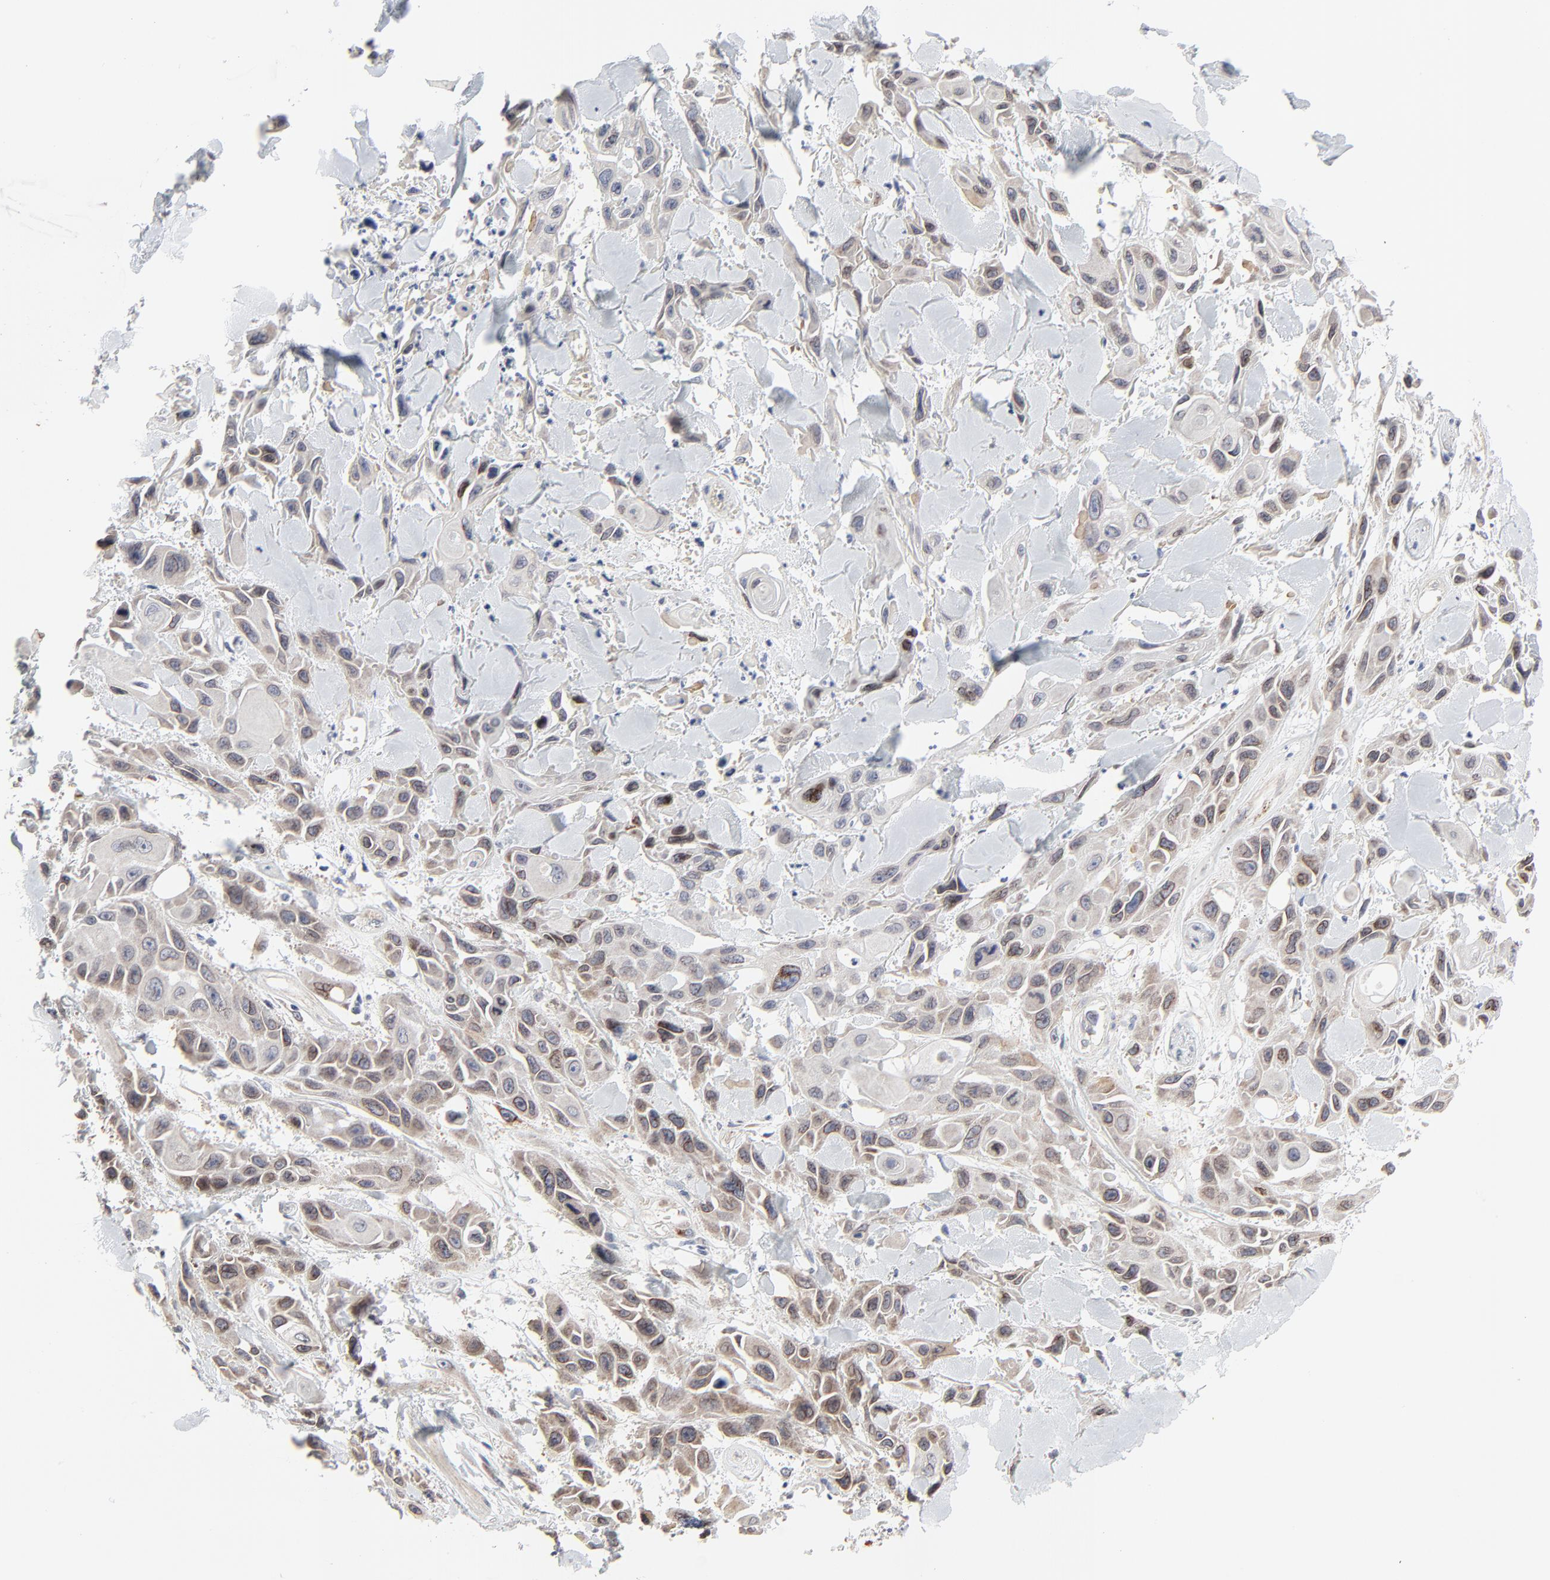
{"staining": {"intensity": "weak", "quantity": ">75%", "location": "cytoplasmic/membranous,nuclear"}, "tissue": "skin cancer", "cell_type": "Tumor cells", "image_type": "cancer", "snomed": [{"axis": "morphology", "description": "Squamous cell carcinoma, NOS"}, {"axis": "topography", "description": "Skin"}, {"axis": "topography", "description": "Anal"}], "caption": "Protein expression by immunohistochemistry demonstrates weak cytoplasmic/membranous and nuclear expression in about >75% of tumor cells in squamous cell carcinoma (skin). (IHC, brightfield microscopy, high magnification).", "gene": "NLGN3", "patient": {"sex": "female", "age": 55}}